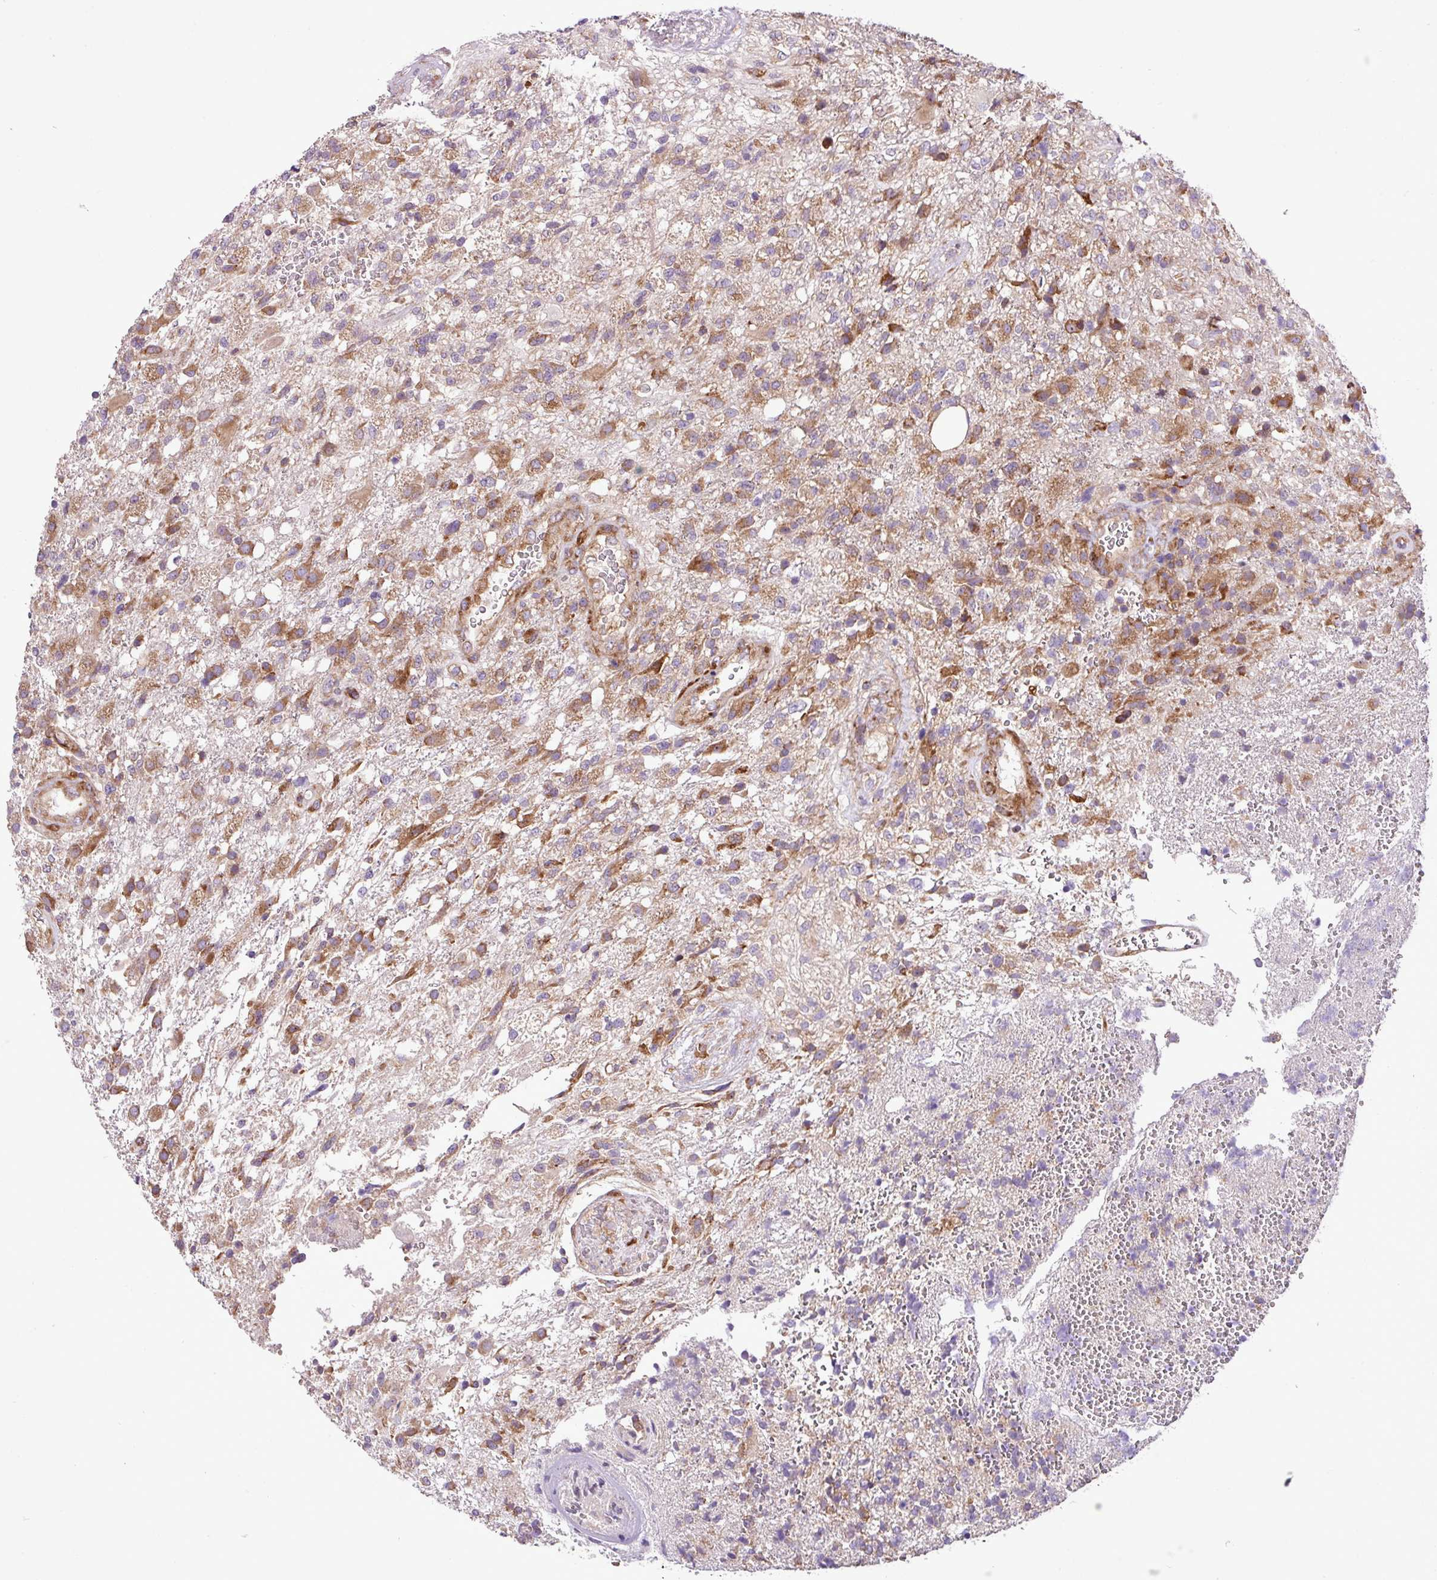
{"staining": {"intensity": "moderate", "quantity": "25%-75%", "location": "cytoplasmic/membranous"}, "tissue": "glioma", "cell_type": "Tumor cells", "image_type": "cancer", "snomed": [{"axis": "morphology", "description": "Glioma, malignant, High grade"}, {"axis": "topography", "description": "Brain"}], "caption": "High-power microscopy captured an immunohistochemistry (IHC) histopathology image of high-grade glioma (malignant), revealing moderate cytoplasmic/membranous expression in about 25%-75% of tumor cells.", "gene": "RPL13", "patient": {"sex": "male", "age": 56}}